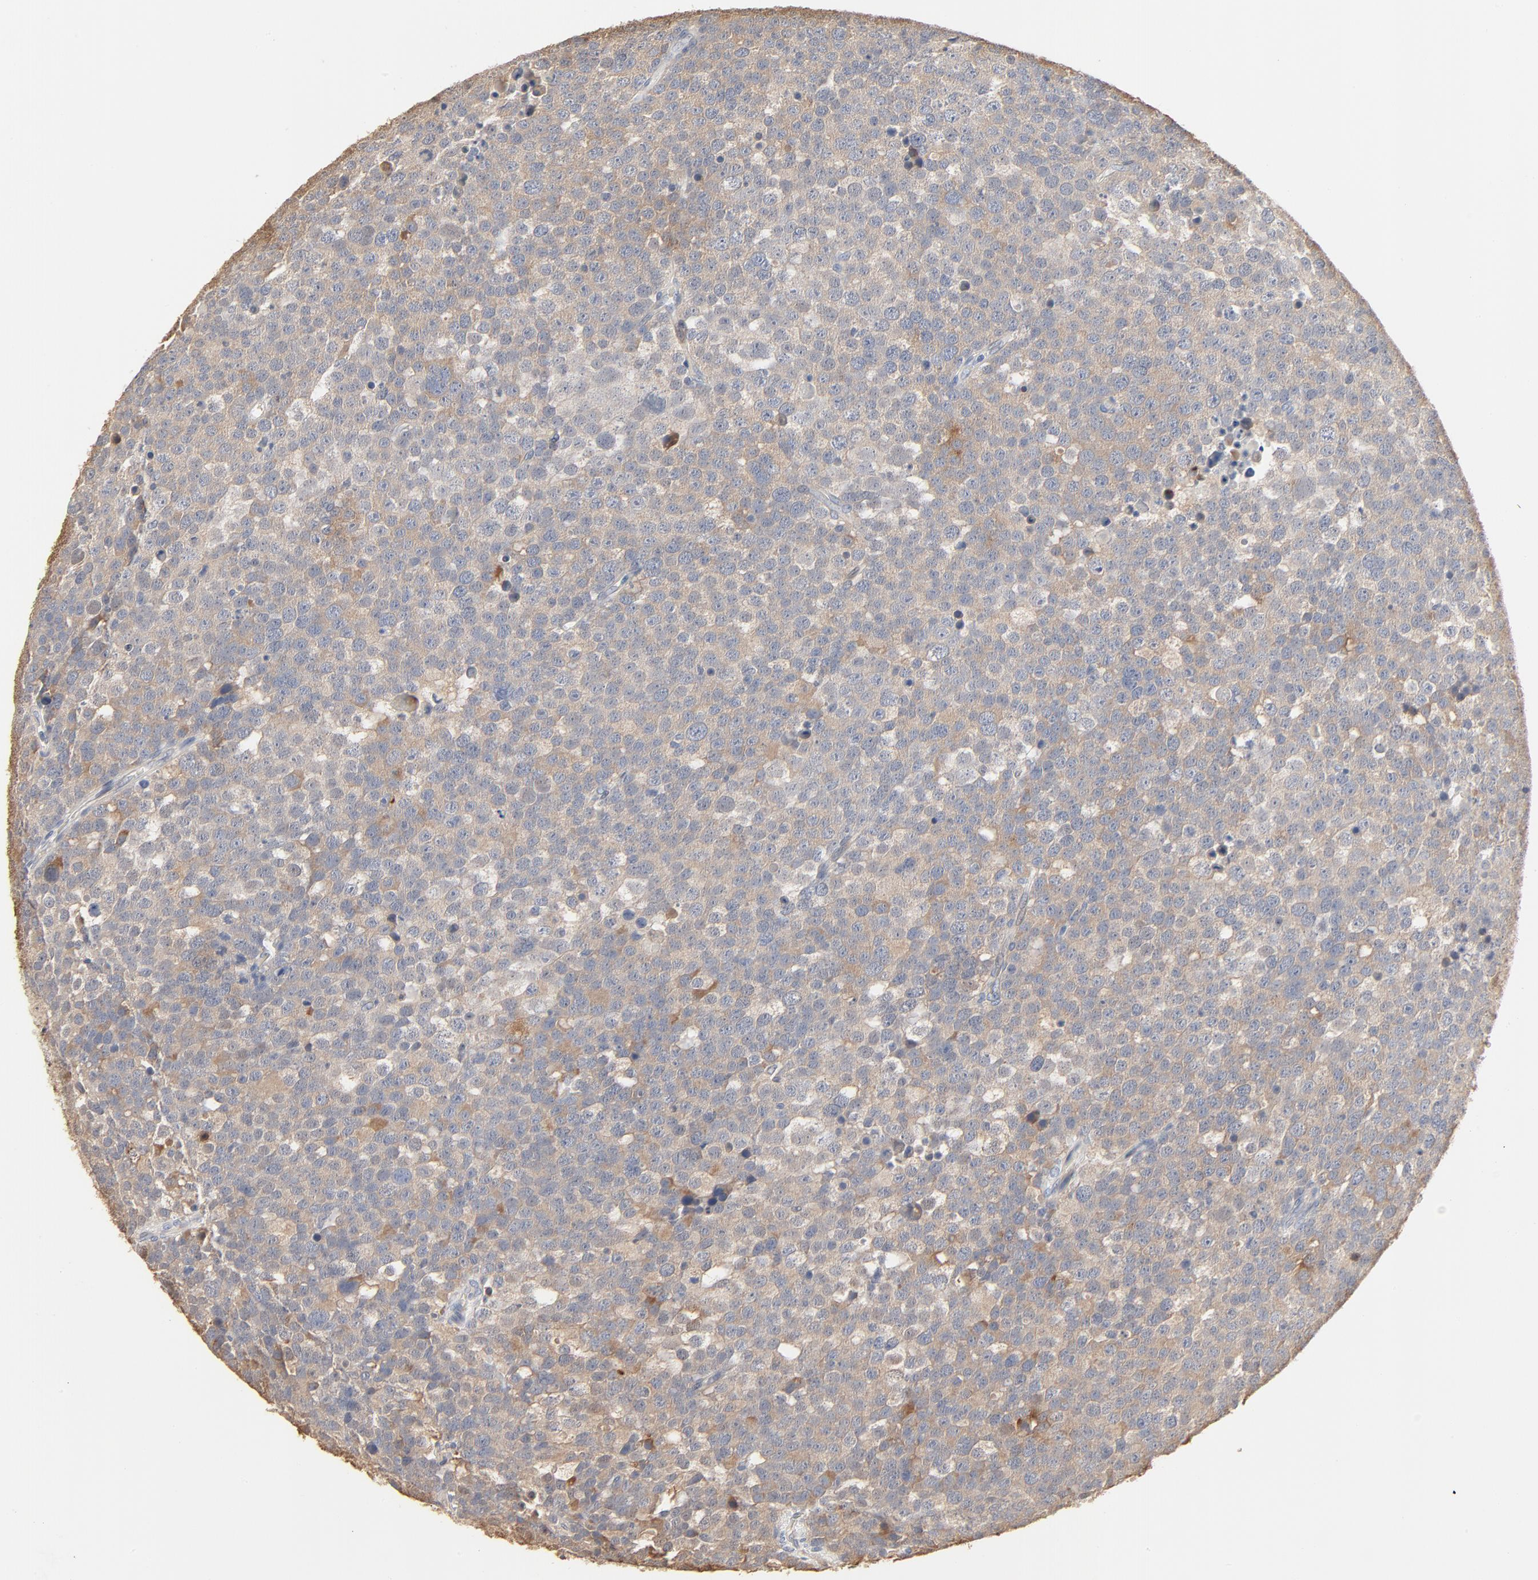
{"staining": {"intensity": "weak", "quantity": "25%-75%", "location": "cytoplasmic/membranous"}, "tissue": "testis cancer", "cell_type": "Tumor cells", "image_type": "cancer", "snomed": [{"axis": "morphology", "description": "Seminoma, NOS"}, {"axis": "topography", "description": "Testis"}], "caption": "Immunohistochemical staining of human testis seminoma displays low levels of weak cytoplasmic/membranous protein expression in about 25%-75% of tumor cells.", "gene": "EPCAM", "patient": {"sex": "male", "age": 71}}